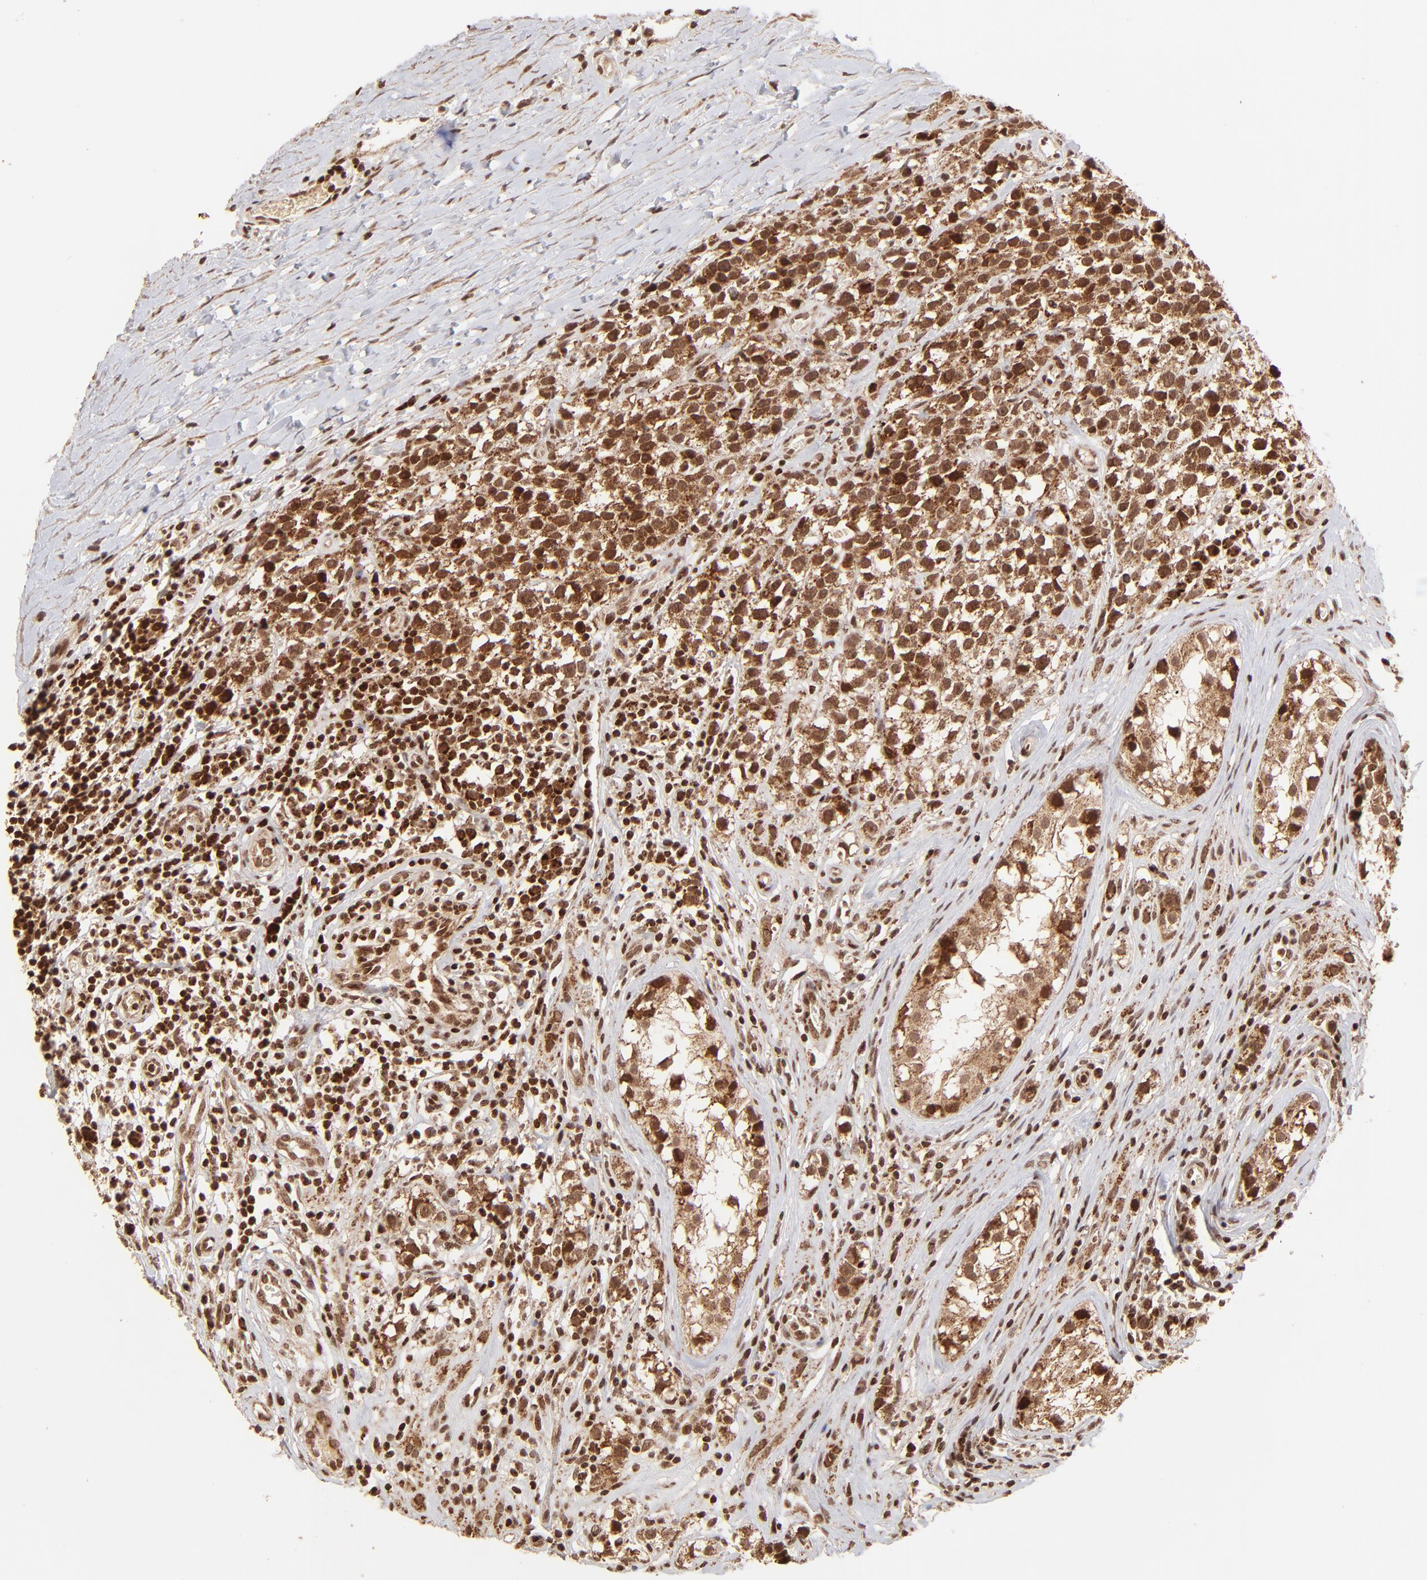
{"staining": {"intensity": "strong", "quantity": ">75%", "location": "cytoplasmic/membranous,nuclear"}, "tissue": "testis cancer", "cell_type": "Tumor cells", "image_type": "cancer", "snomed": [{"axis": "morphology", "description": "Seminoma, NOS"}, {"axis": "topography", "description": "Testis"}], "caption": "This is a micrograph of immunohistochemistry (IHC) staining of seminoma (testis), which shows strong staining in the cytoplasmic/membranous and nuclear of tumor cells.", "gene": "MED15", "patient": {"sex": "male", "age": 25}}